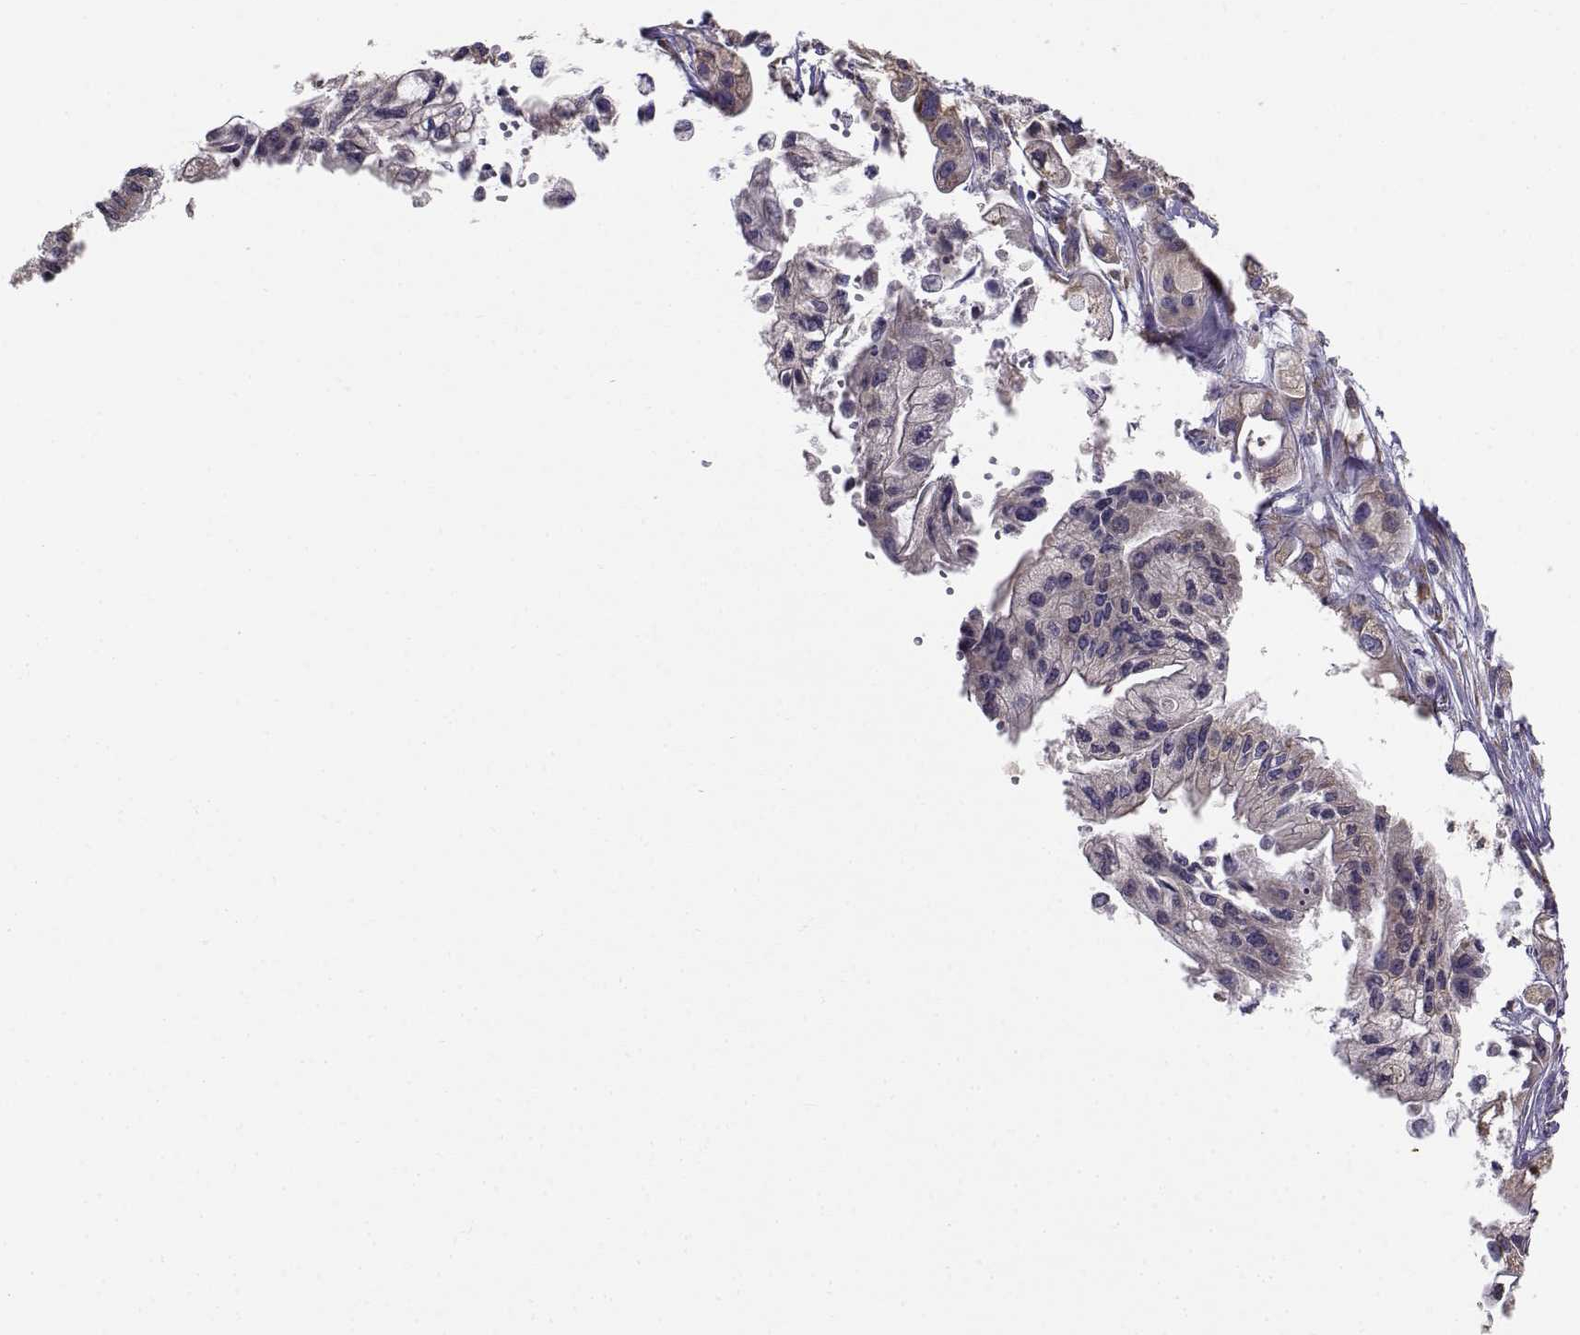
{"staining": {"intensity": "weak", "quantity": "25%-75%", "location": "cytoplasmic/membranous"}, "tissue": "pancreatic cancer", "cell_type": "Tumor cells", "image_type": "cancer", "snomed": [{"axis": "morphology", "description": "Adenocarcinoma, NOS"}, {"axis": "topography", "description": "Pancreas"}], "caption": "Immunohistochemistry (IHC) photomicrograph of pancreatic adenocarcinoma stained for a protein (brown), which exhibits low levels of weak cytoplasmic/membranous expression in about 25%-75% of tumor cells.", "gene": "BEND6", "patient": {"sex": "male", "age": 70}}